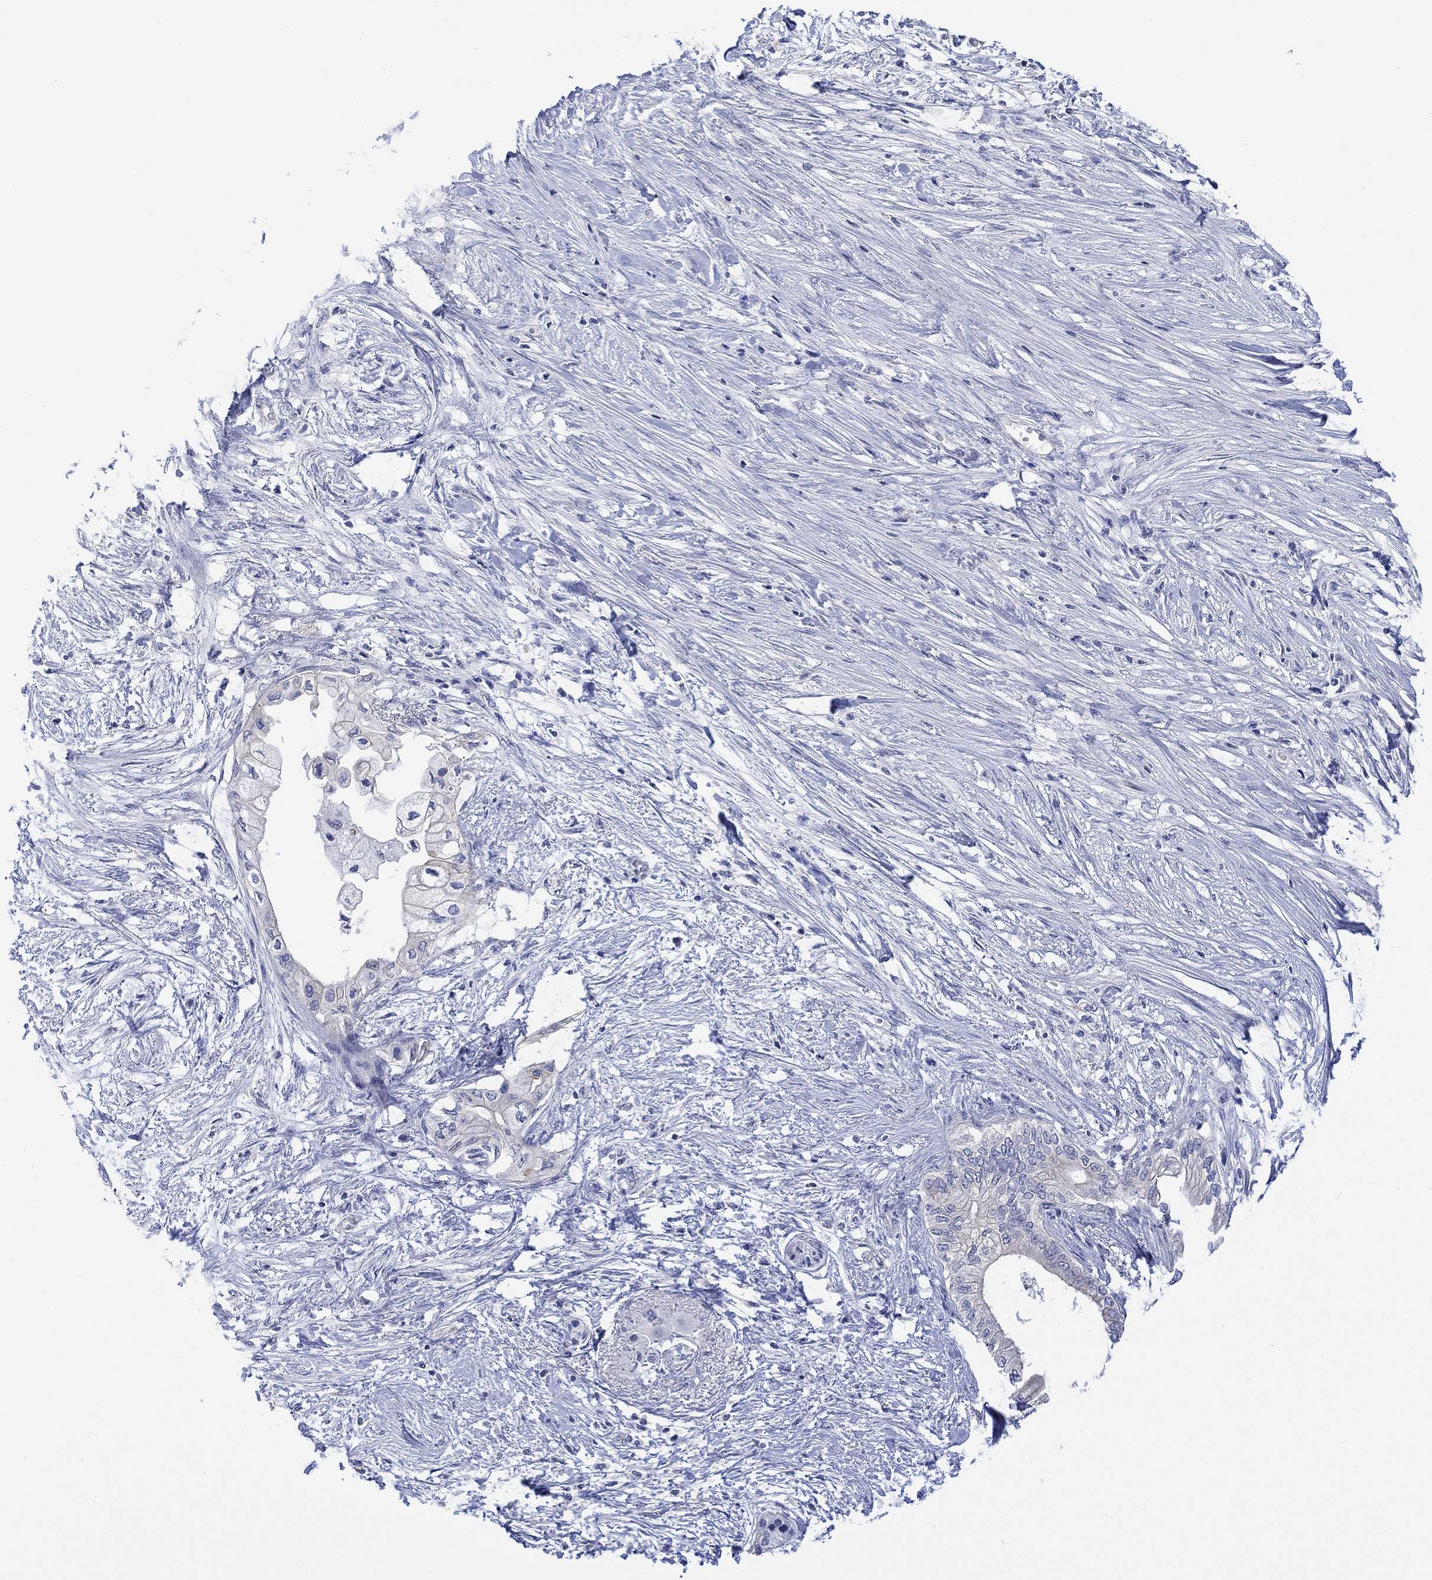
{"staining": {"intensity": "weak", "quantity": "<25%", "location": "cytoplasmic/membranous"}, "tissue": "pancreatic cancer", "cell_type": "Tumor cells", "image_type": "cancer", "snomed": [{"axis": "morphology", "description": "Normal tissue, NOS"}, {"axis": "morphology", "description": "Adenocarcinoma, NOS"}, {"axis": "topography", "description": "Pancreas"}, {"axis": "topography", "description": "Duodenum"}], "caption": "This is an immunohistochemistry (IHC) image of human pancreatic cancer (adenocarcinoma). There is no staining in tumor cells.", "gene": "AGRP", "patient": {"sex": "female", "age": 60}}